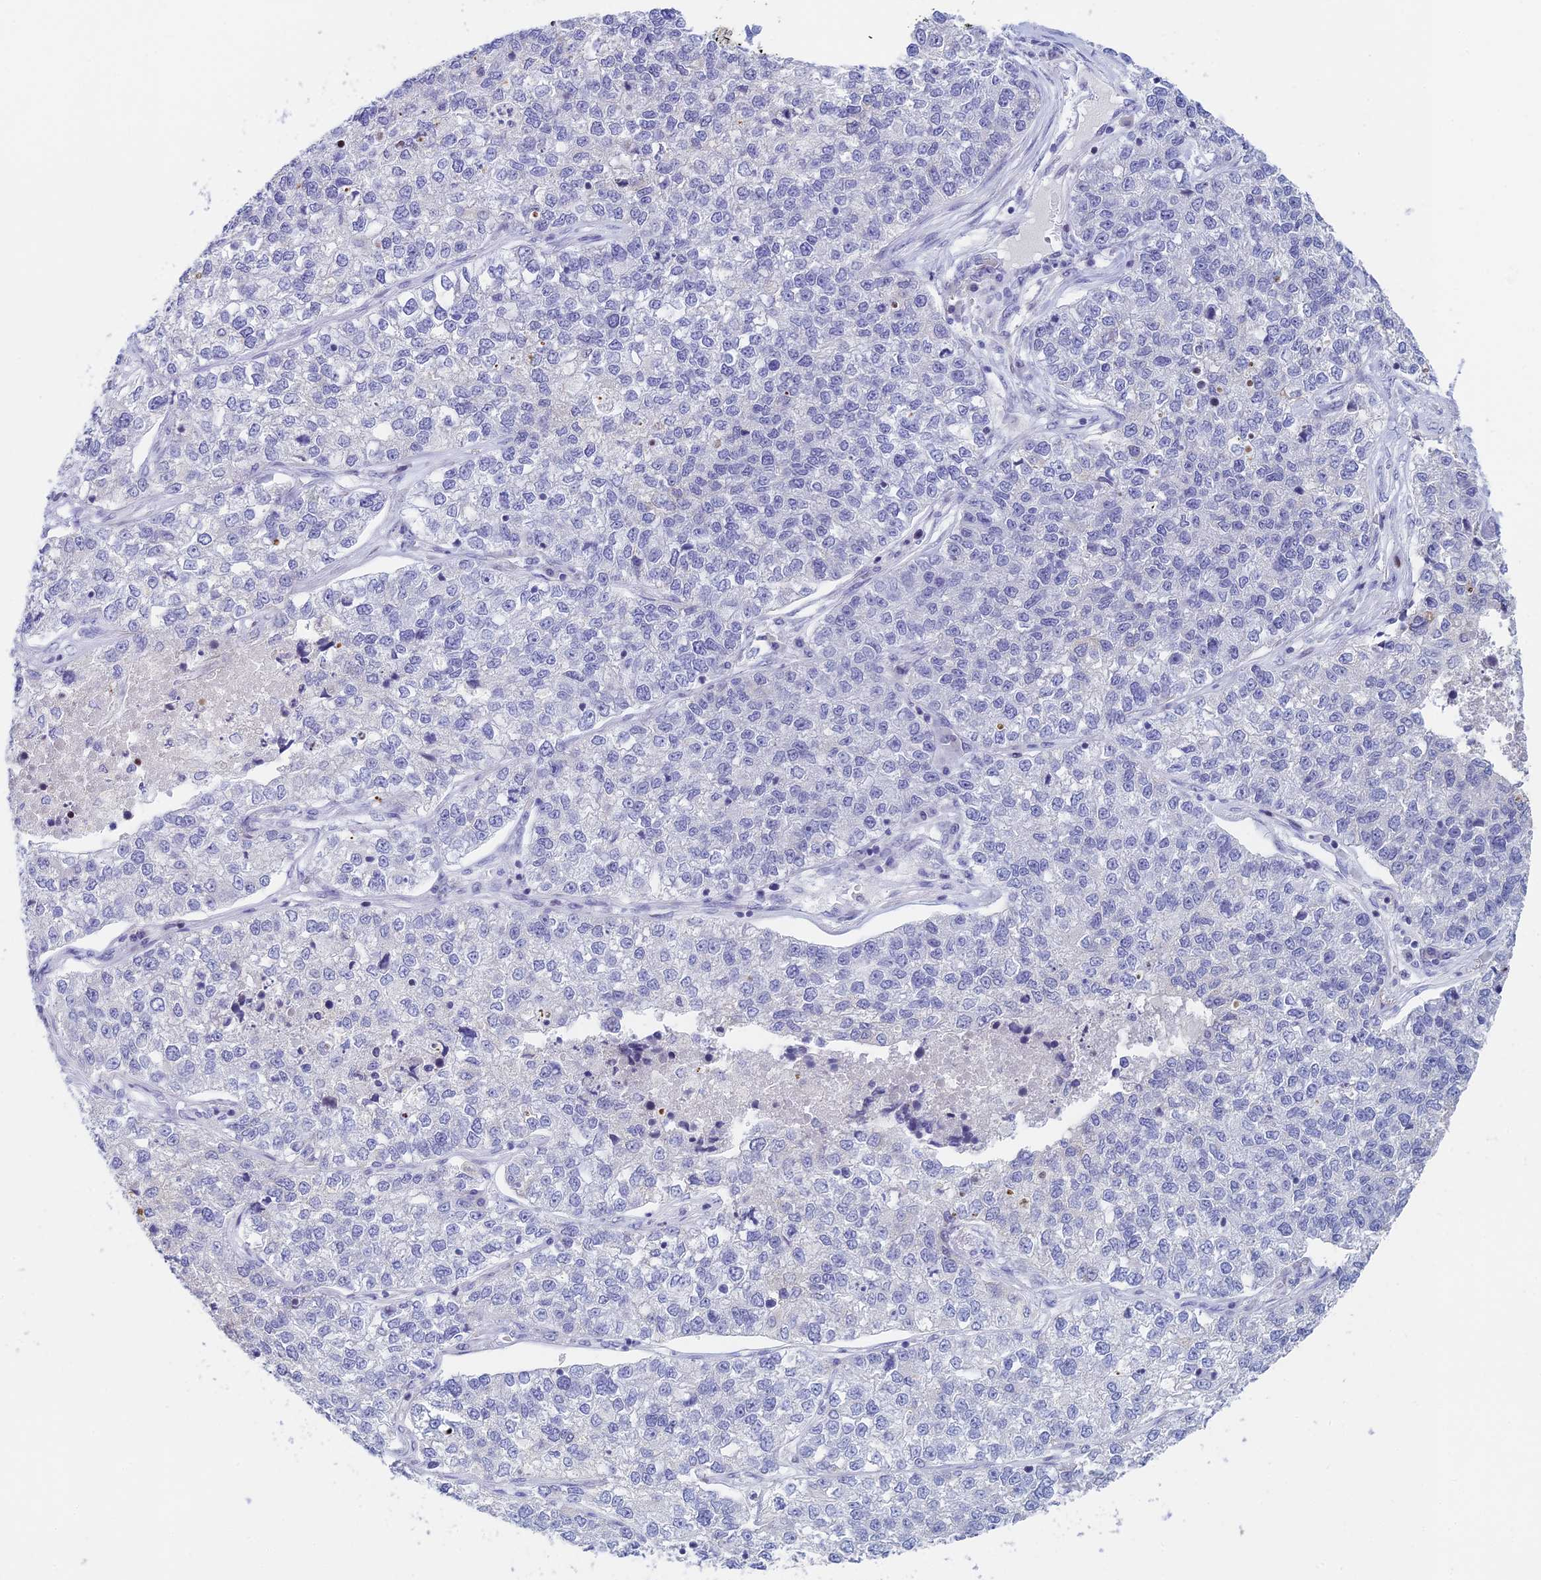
{"staining": {"intensity": "negative", "quantity": "none", "location": "none"}, "tissue": "lung cancer", "cell_type": "Tumor cells", "image_type": "cancer", "snomed": [{"axis": "morphology", "description": "Adenocarcinoma, NOS"}, {"axis": "topography", "description": "Lung"}], "caption": "Human lung adenocarcinoma stained for a protein using immunohistochemistry (IHC) reveals no positivity in tumor cells.", "gene": "REXO5", "patient": {"sex": "male", "age": 49}}